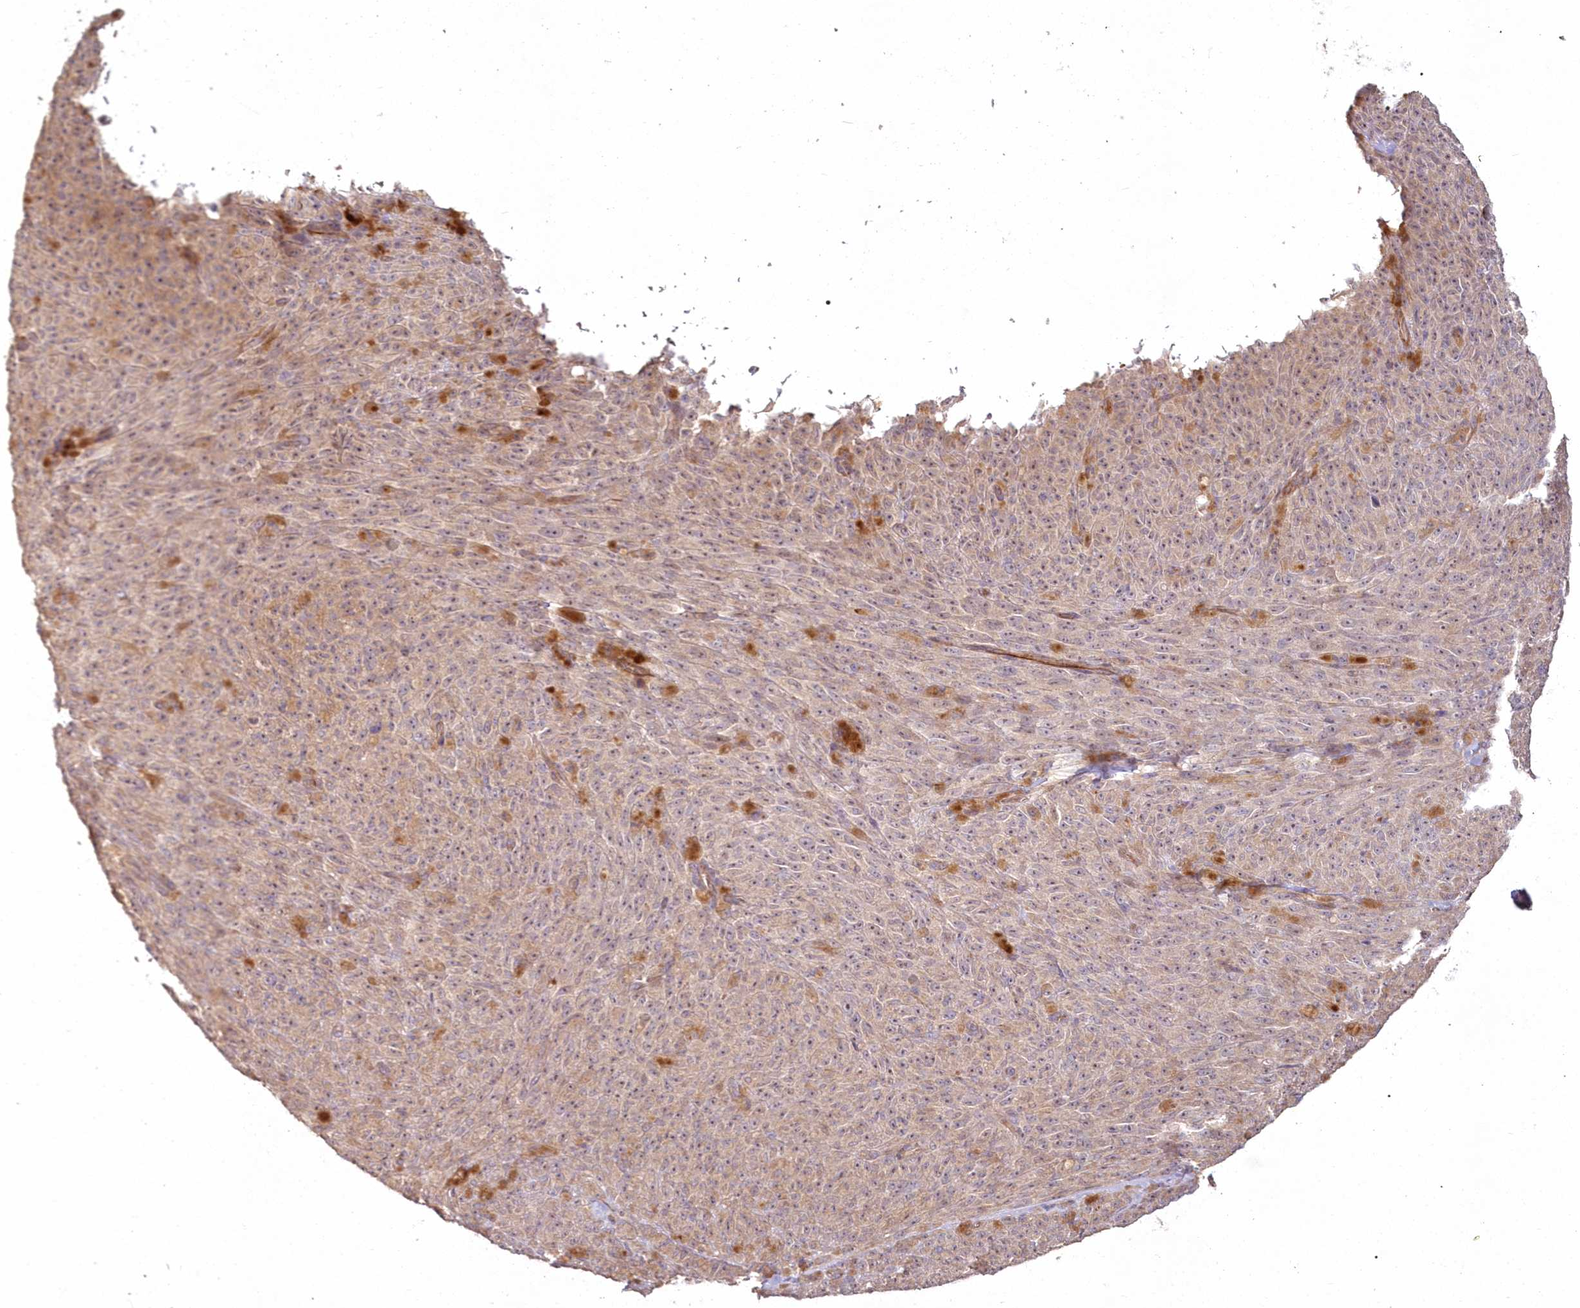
{"staining": {"intensity": "weak", "quantity": ">75%", "location": "cytoplasmic/membranous,nuclear"}, "tissue": "melanoma", "cell_type": "Tumor cells", "image_type": "cancer", "snomed": [{"axis": "morphology", "description": "Malignant melanoma, NOS"}, {"axis": "topography", "description": "Skin"}], "caption": "The immunohistochemical stain highlights weak cytoplasmic/membranous and nuclear positivity in tumor cells of malignant melanoma tissue.", "gene": "HYCC2", "patient": {"sex": "female", "age": 82}}